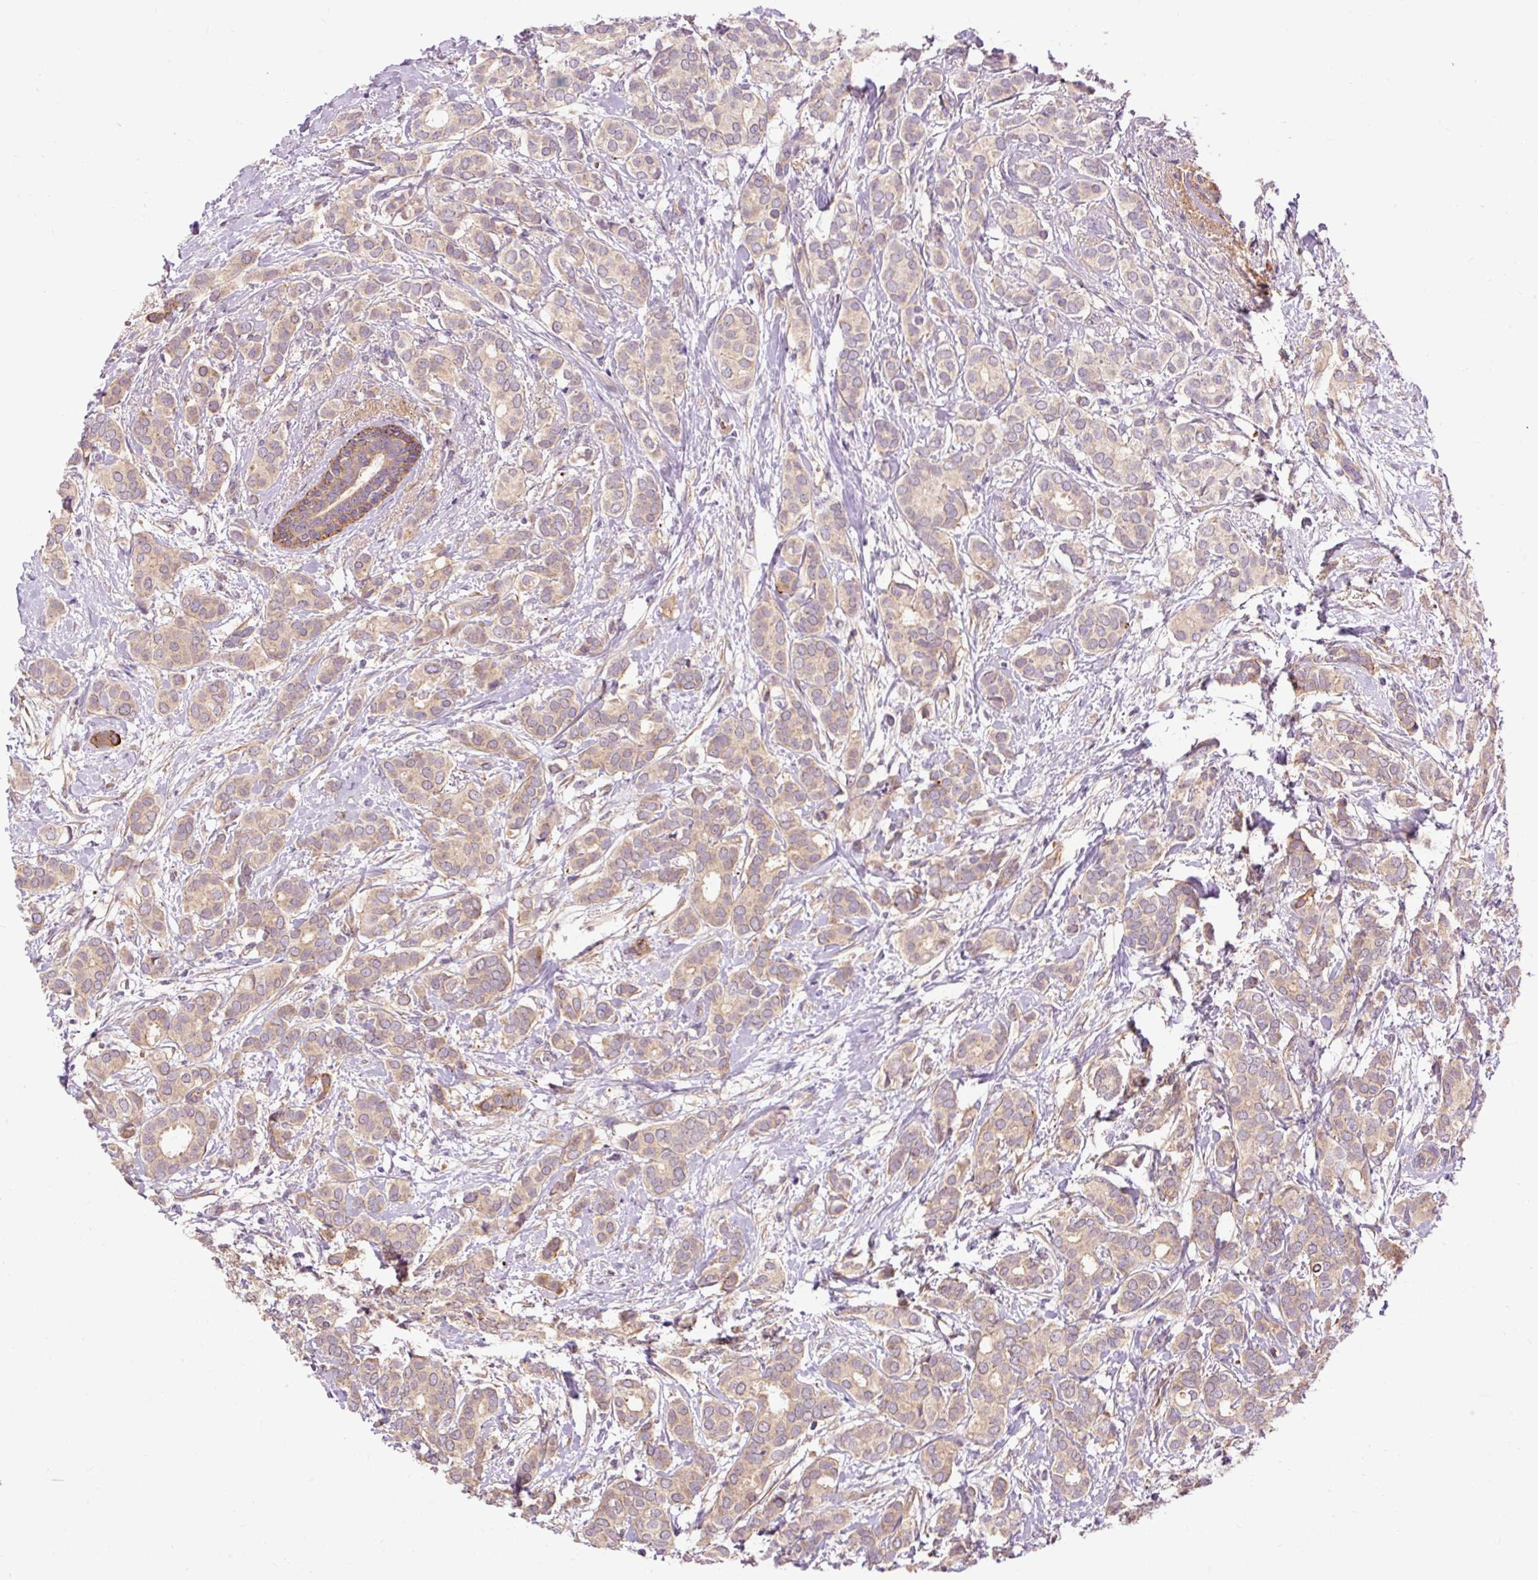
{"staining": {"intensity": "weak", "quantity": ">75%", "location": "cytoplasmic/membranous"}, "tissue": "breast cancer", "cell_type": "Tumor cells", "image_type": "cancer", "snomed": [{"axis": "morphology", "description": "Duct carcinoma"}, {"axis": "topography", "description": "Breast"}], "caption": "Immunohistochemical staining of breast cancer demonstrates low levels of weak cytoplasmic/membranous expression in approximately >75% of tumor cells.", "gene": "RIPOR3", "patient": {"sex": "female", "age": 73}}